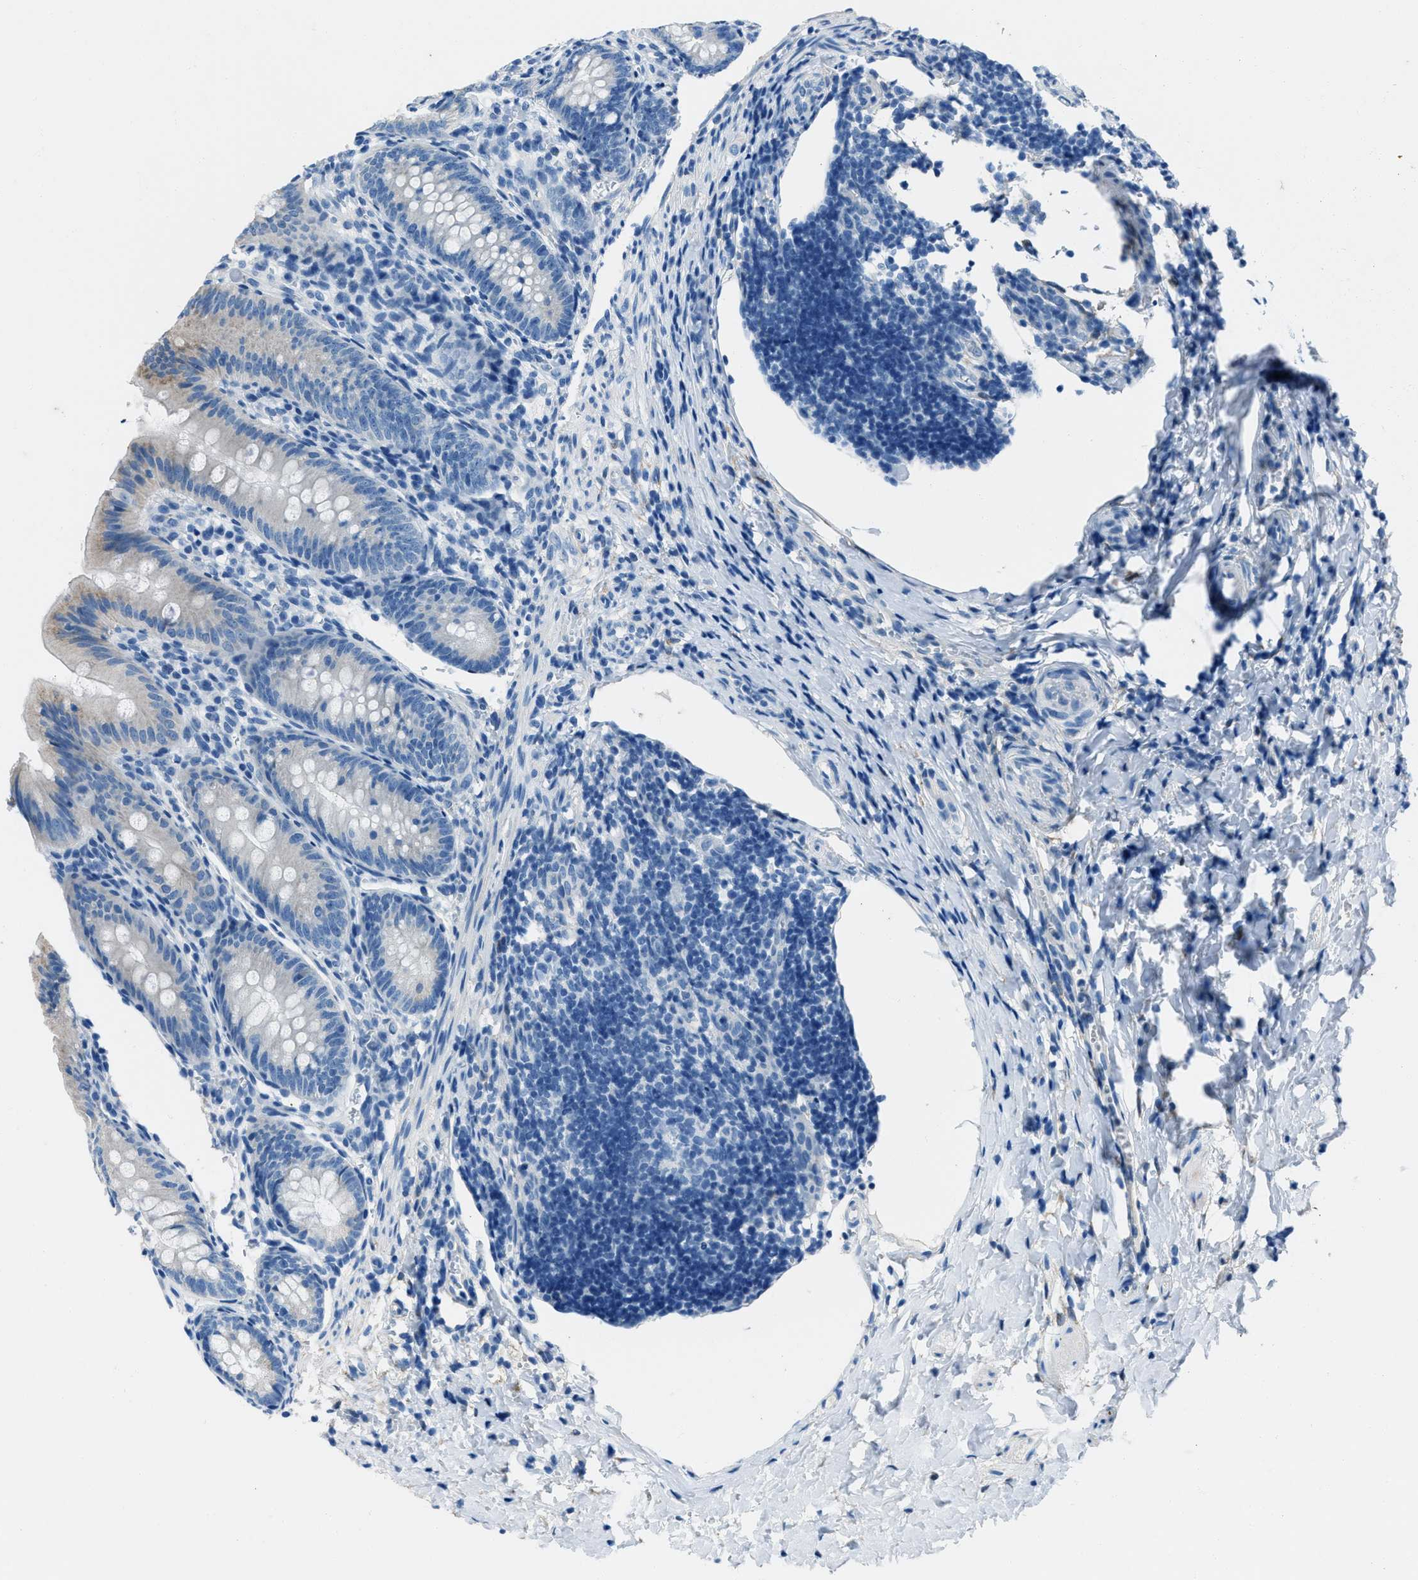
{"staining": {"intensity": "weak", "quantity": "<25%", "location": "cytoplasmic/membranous"}, "tissue": "appendix", "cell_type": "Glandular cells", "image_type": "normal", "snomed": [{"axis": "morphology", "description": "Normal tissue, NOS"}, {"axis": "topography", "description": "Appendix"}], "caption": "Image shows no protein positivity in glandular cells of unremarkable appendix.", "gene": "AMACR", "patient": {"sex": "male", "age": 1}}